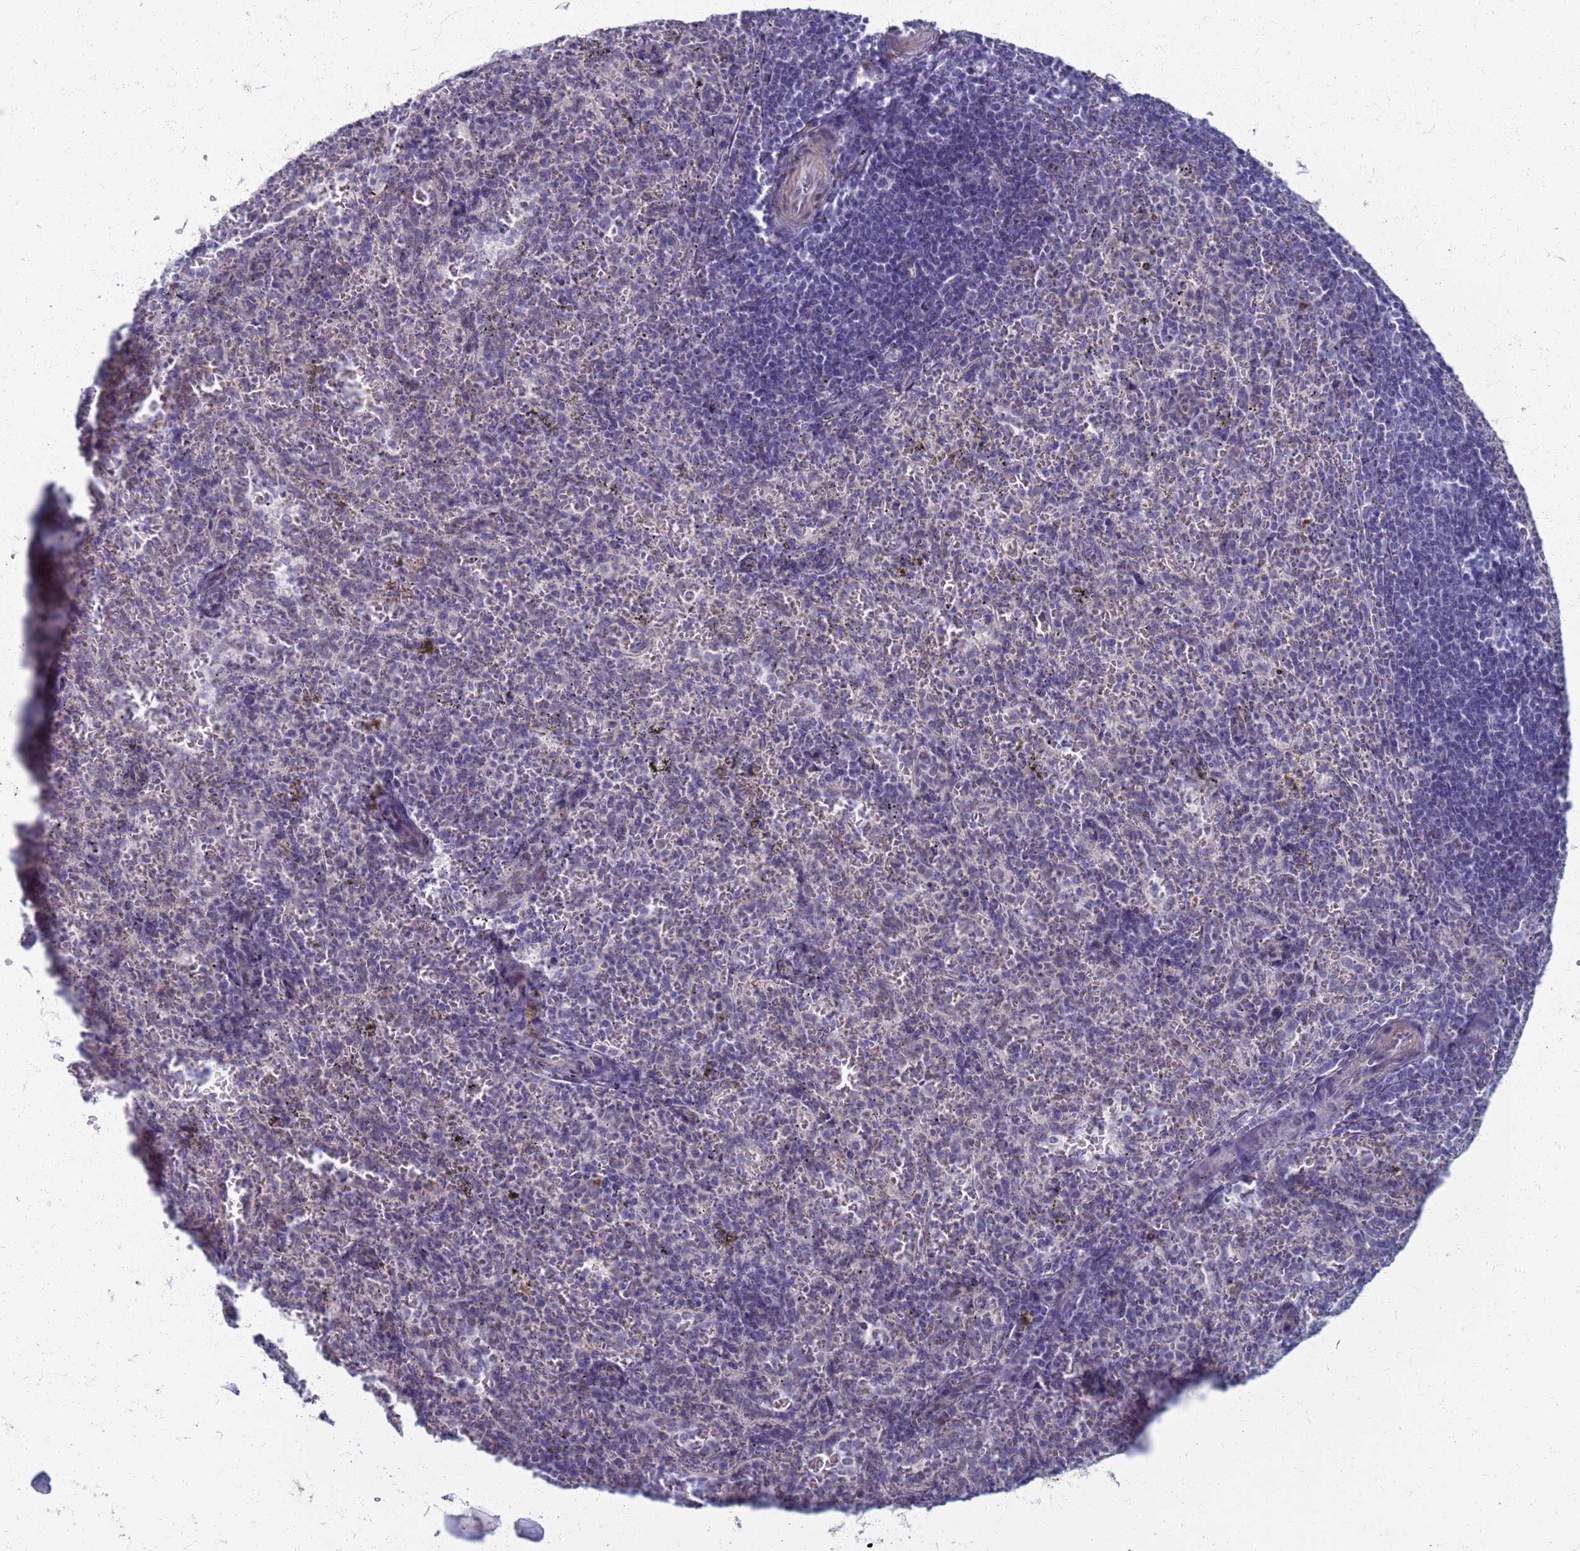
{"staining": {"intensity": "negative", "quantity": "none", "location": "none"}, "tissue": "spleen", "cell_type": "Cells in red pulp", "image_type": "normal", "snomed": [{"axis": "morphology", "description": "Normal tissue, NOS"}, {"axis": "topography", "description": "Spleen"}], "caption": "IHC histopathology image of normal human spleen stained for a protein (brown), which reveals no positivity in cells in red pulp. (Brightfield microscopy of DAB immunohistochemistry at high magnification).", "gene": "CLCA2", "patient": {"sex": "female", "age": 21}}